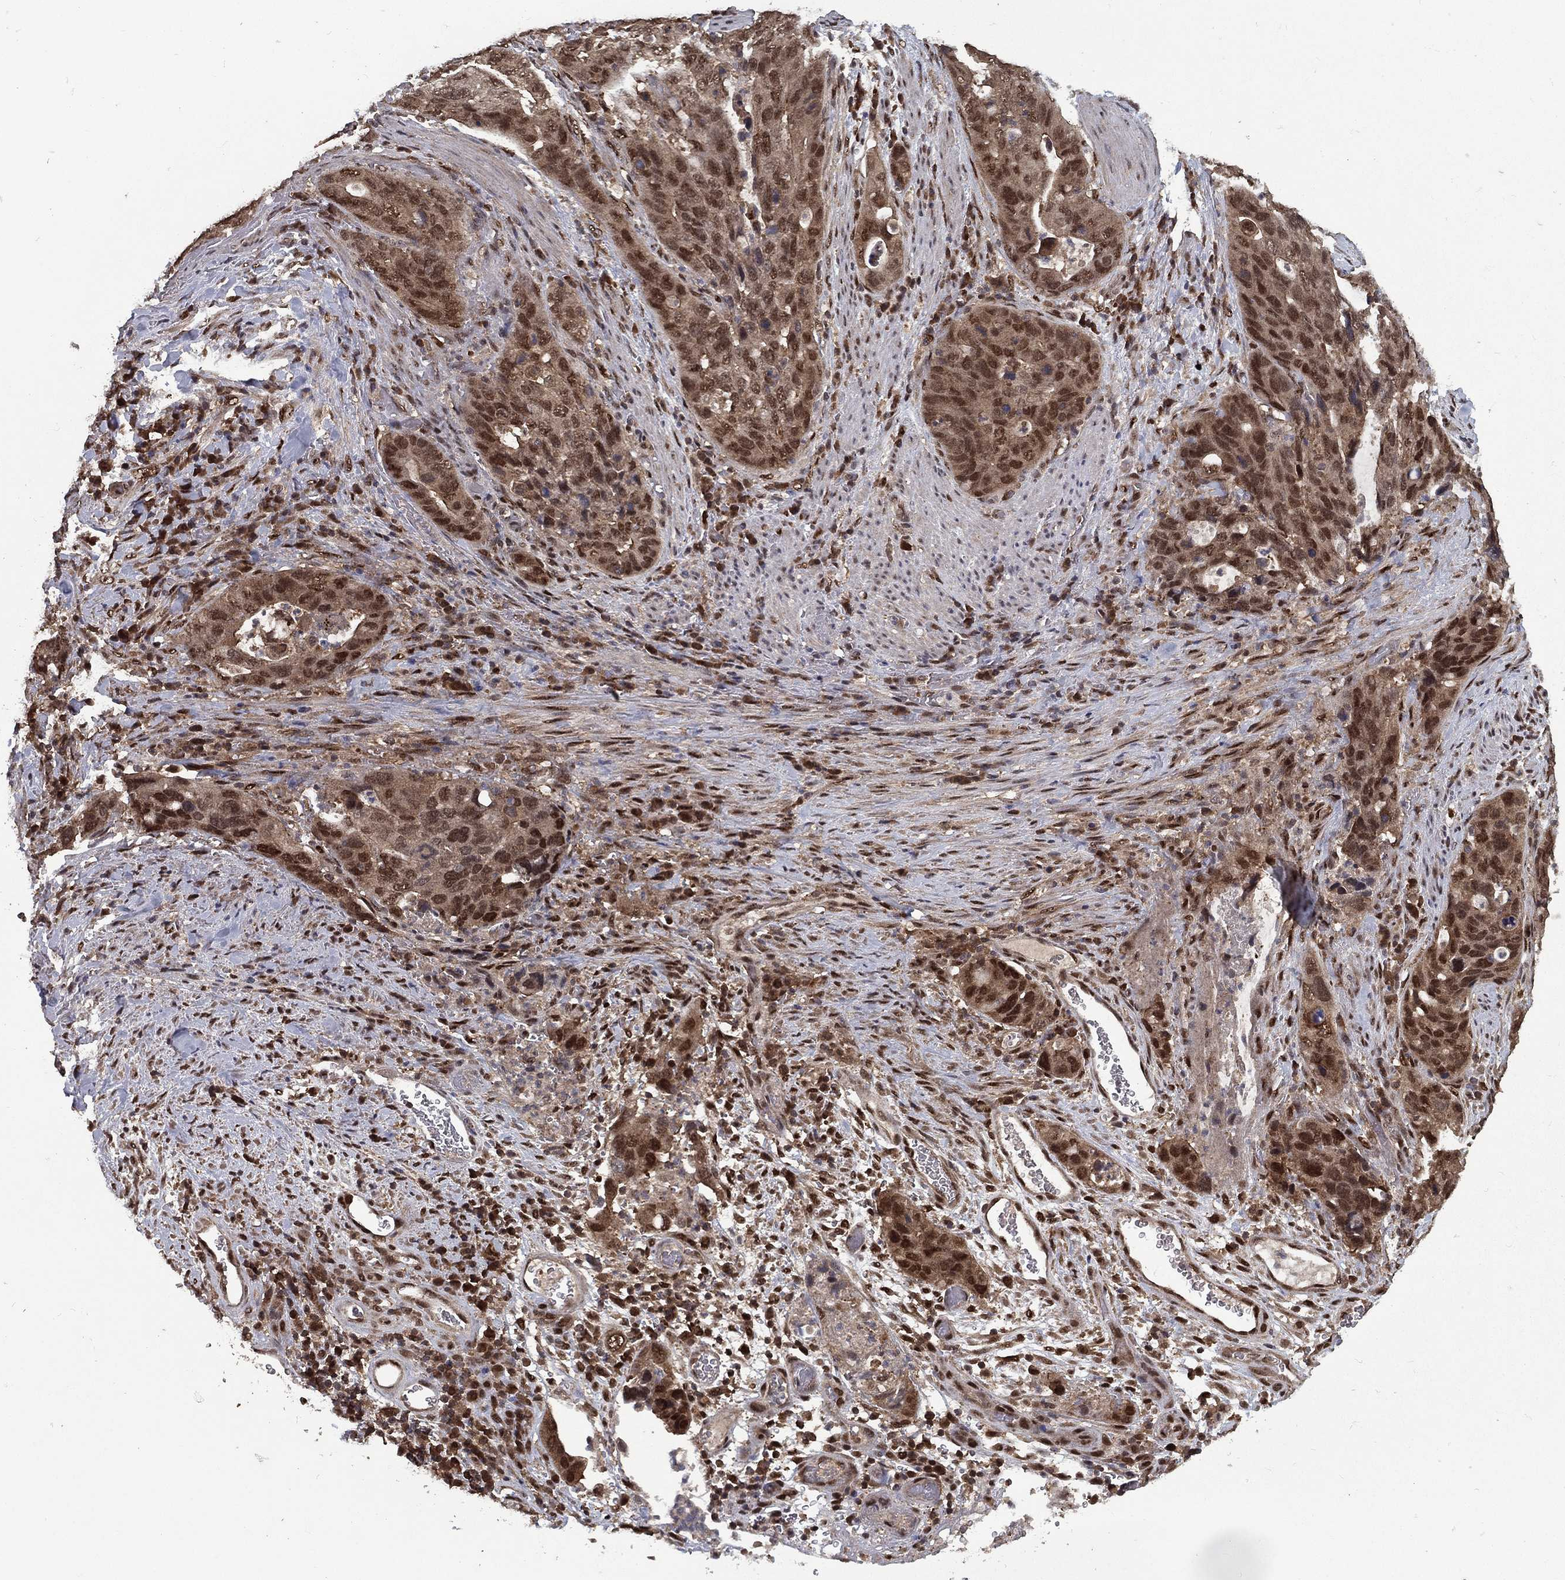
{"staining": {"intensity": "moderate", "quantity": ">75%", "location": "cytoplasmic/membranous,nuclear"}, "tissue": "stomach cancer", "cell_type": "Tumor cells", "image_type": "cancer", "snomed": [{"axis": "morphology", "description": "Adenocarcinoma, NOS"}, {"axis": "topography", "description": "Stomach"}], "caption": "About >75% of tumor cells in human stomach cancer exhibit moderate cytoplasmic/membranous and nuclear protein staining as visualized by brown immunohistochemical staining.", "gene": "CARM1", "patient": {"sex": "male", "age": 54}}